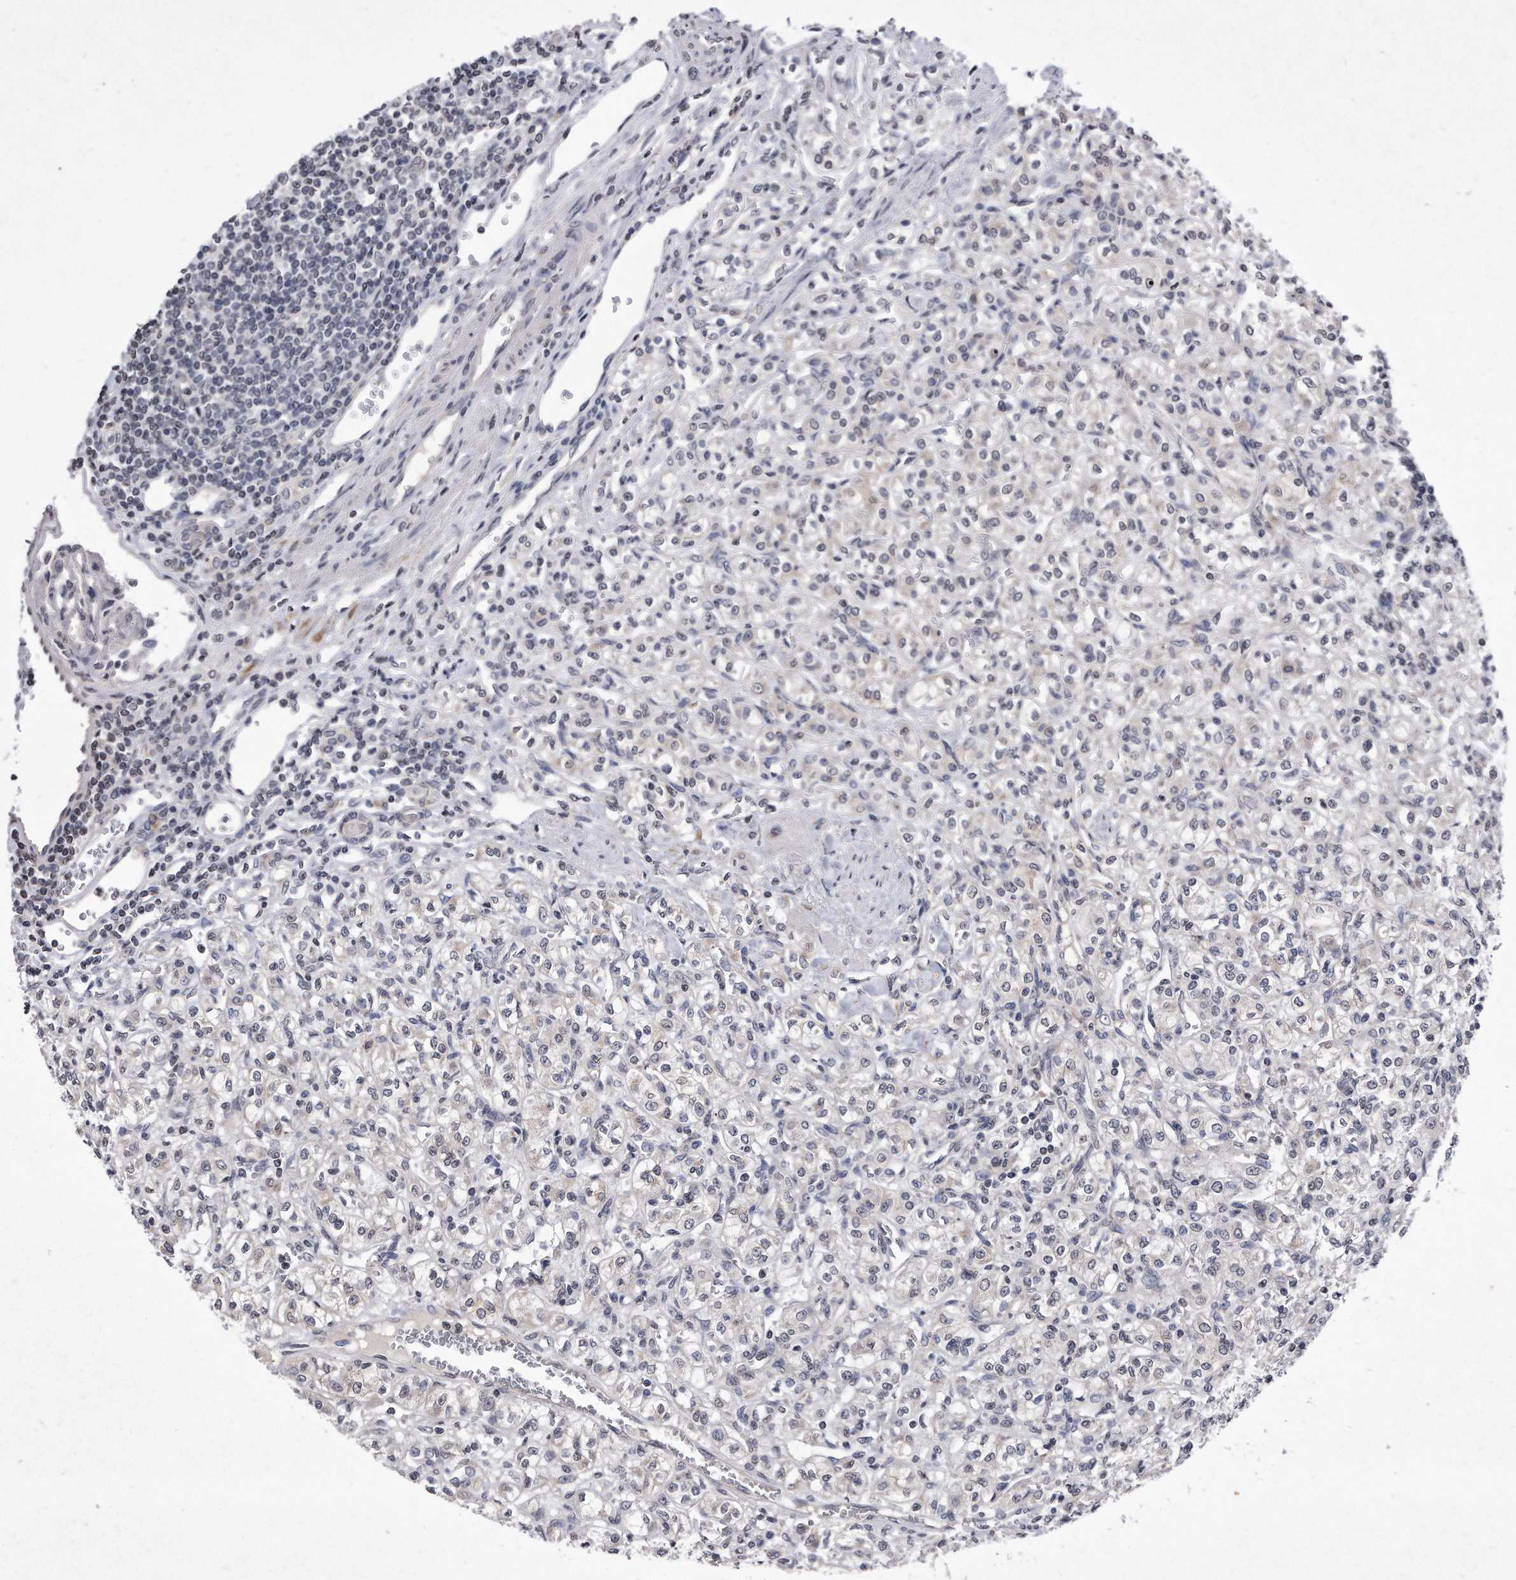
{"staining": {"intensity": "negative", "quantity": "none", "location": "none"}, "tissue": "renal cancer", "cell_type": "Tumor cells", "image_type": "cancer", "snomed": [{"axis": "morphology", "description": "Adenocarcinoma, NOS"}, {"axis": "topography", "description": "Kidney"}], "caption": "The photomicrograph displays no significant staining in tumor cells of adenocarcinoma (renal). Nuclei are stained in blue.", "gene": "DAB1", "patient": {"sex": "male", "age": 77}}